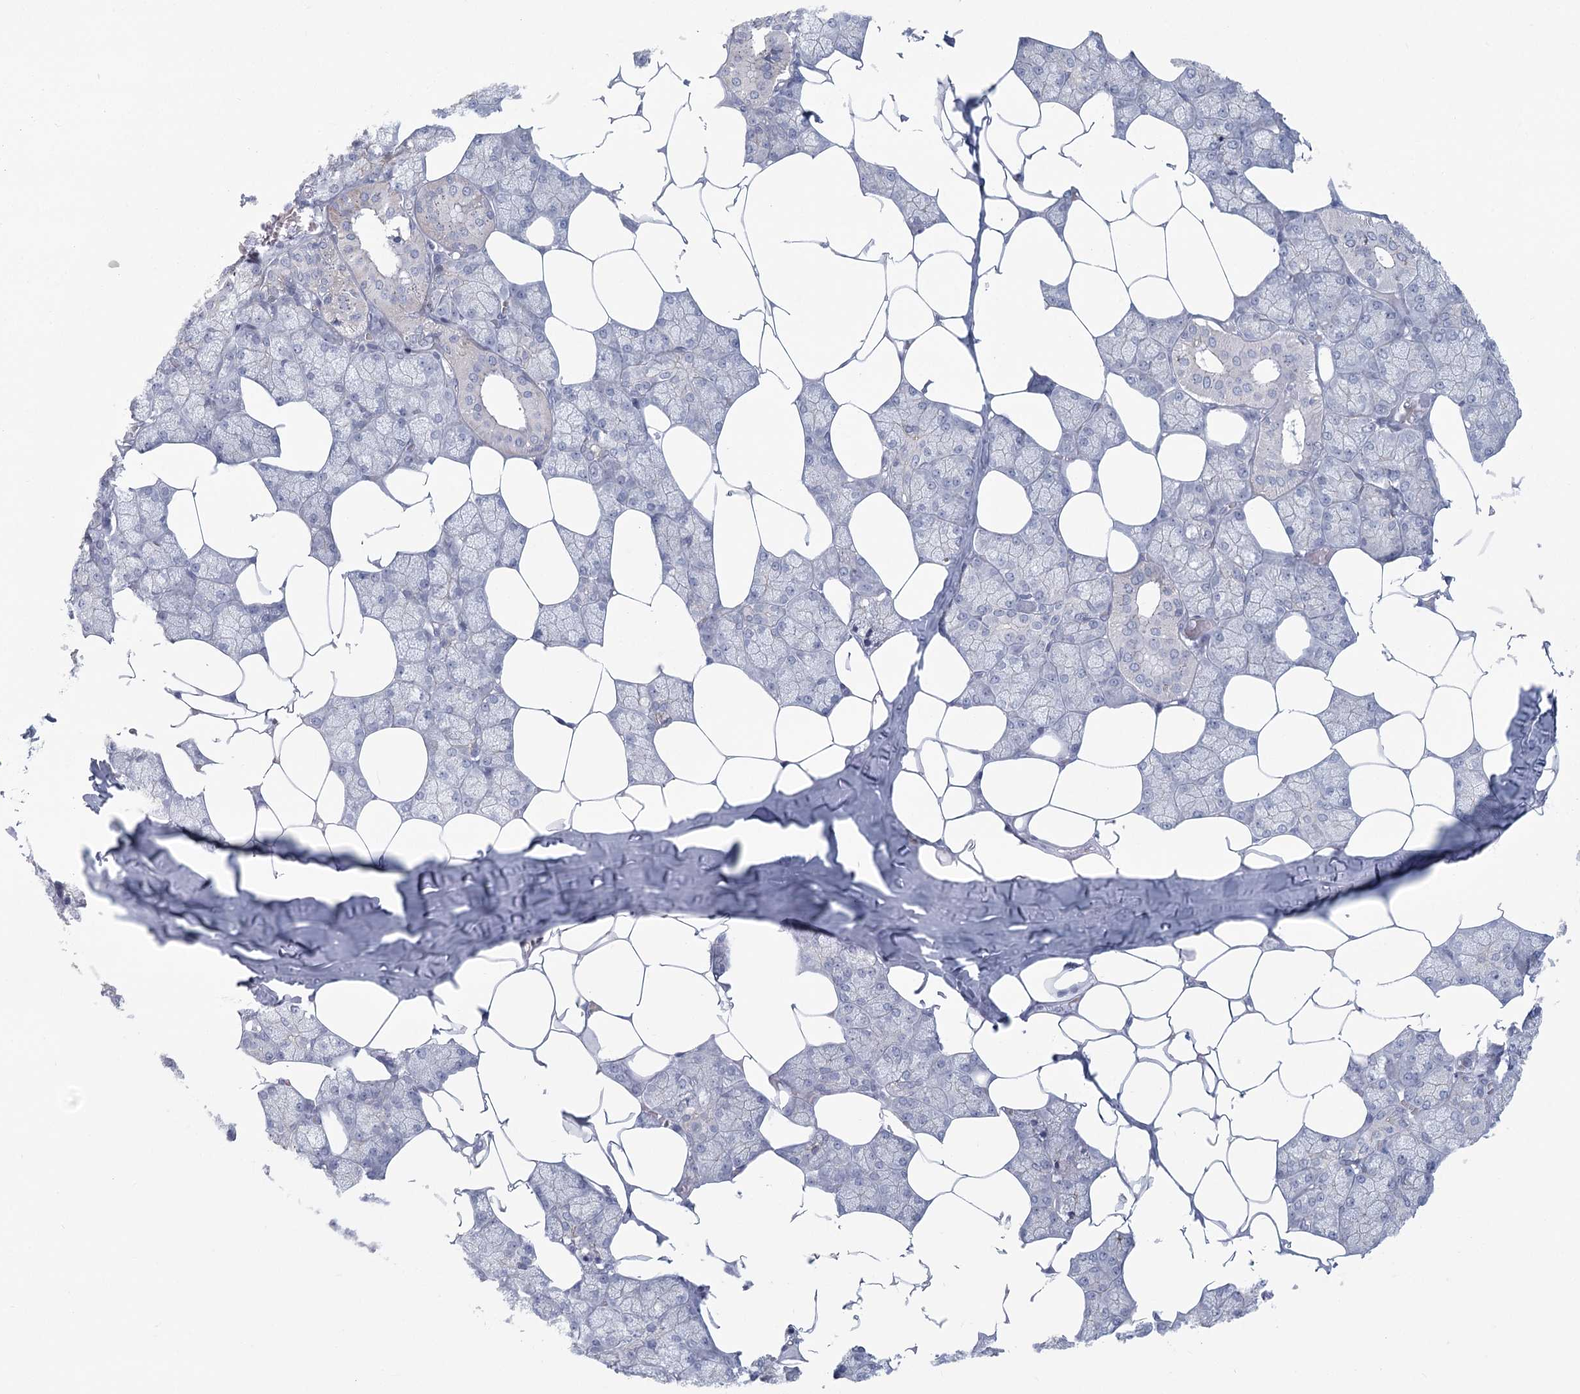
{"staining": {"intensity": "weak", "quantity": "25%-75%", "location": "cytoplasmic/membranous"}, "tissue": "salivary gland", "cell_type": "Glandular cells", "image_type": "normal", "snomed": [{"axis": "morphology", "description": "Normal tissue, NOS"}, {"axis": "topography", "description": "Salivary gland"}], "caption": "Normal salivary gland demonstrates weak cytoplasmic/membranous expression in approximately 25%-75% of glandular cells, visualized by immunohistochemistry.", "gene": "WNT8B", "patient": {"sex": "male", "age": 62}}